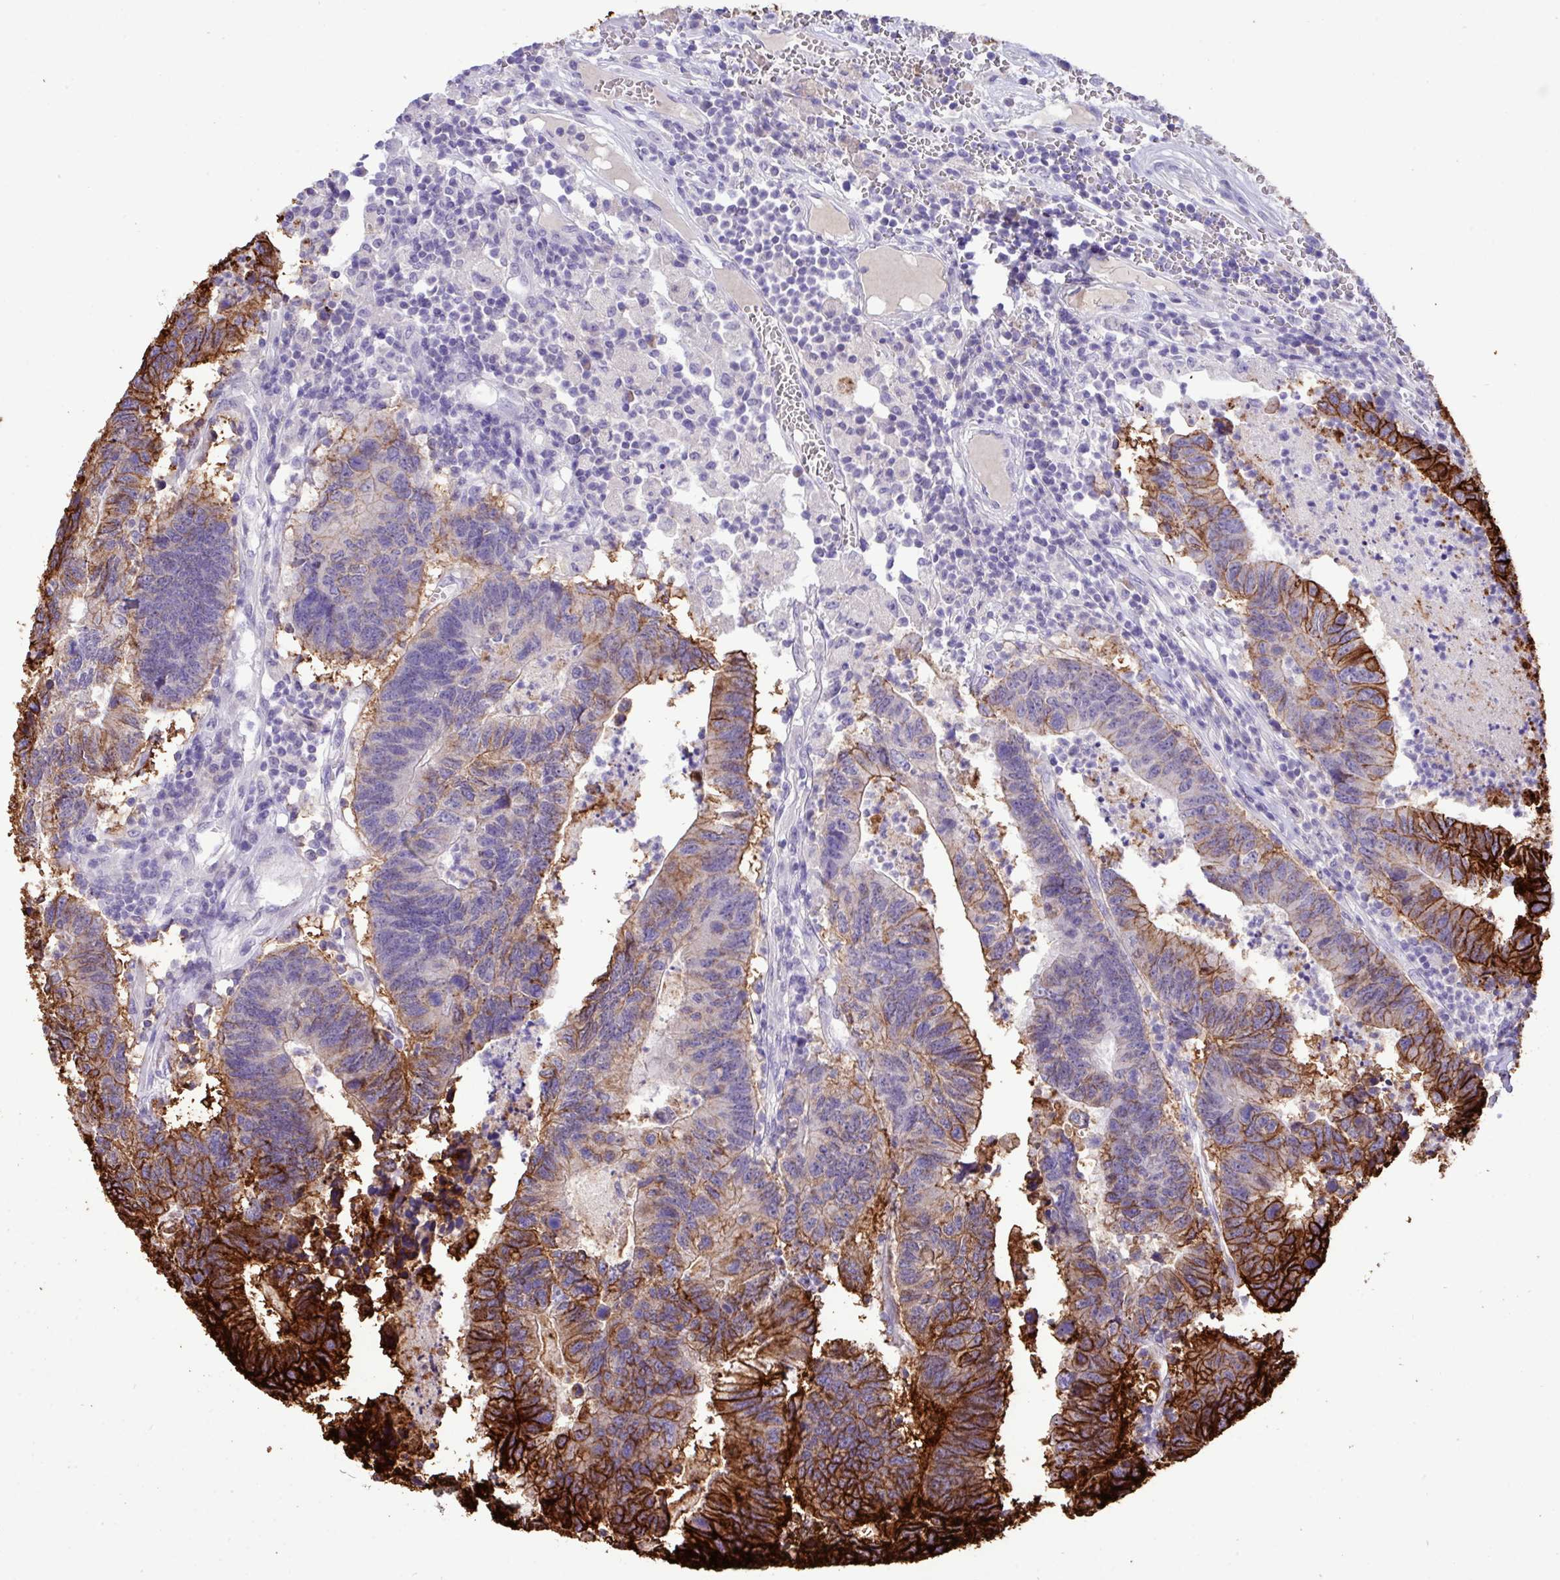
{"staining": {"intensity": "strong", "quantity": "25%-75%", "location": "cytoplasmic/membranous"}, "tissue": "colorectal cancer", "cell_type": "Tumor cells", "image_type": "cancer", "snomed": [{"axis": "morphology", "description": "Adenocarcinoma, NOS"}, {"axis": "topography", "description": "Colon"}], "caption": "Colorectal cancer tissue demonstrates strong cytoplasmic/membranous staining in approximately 25%-75% of tumor cells", "gene": "EPCAM", "patient": {"sex": "female", "age": 48}}